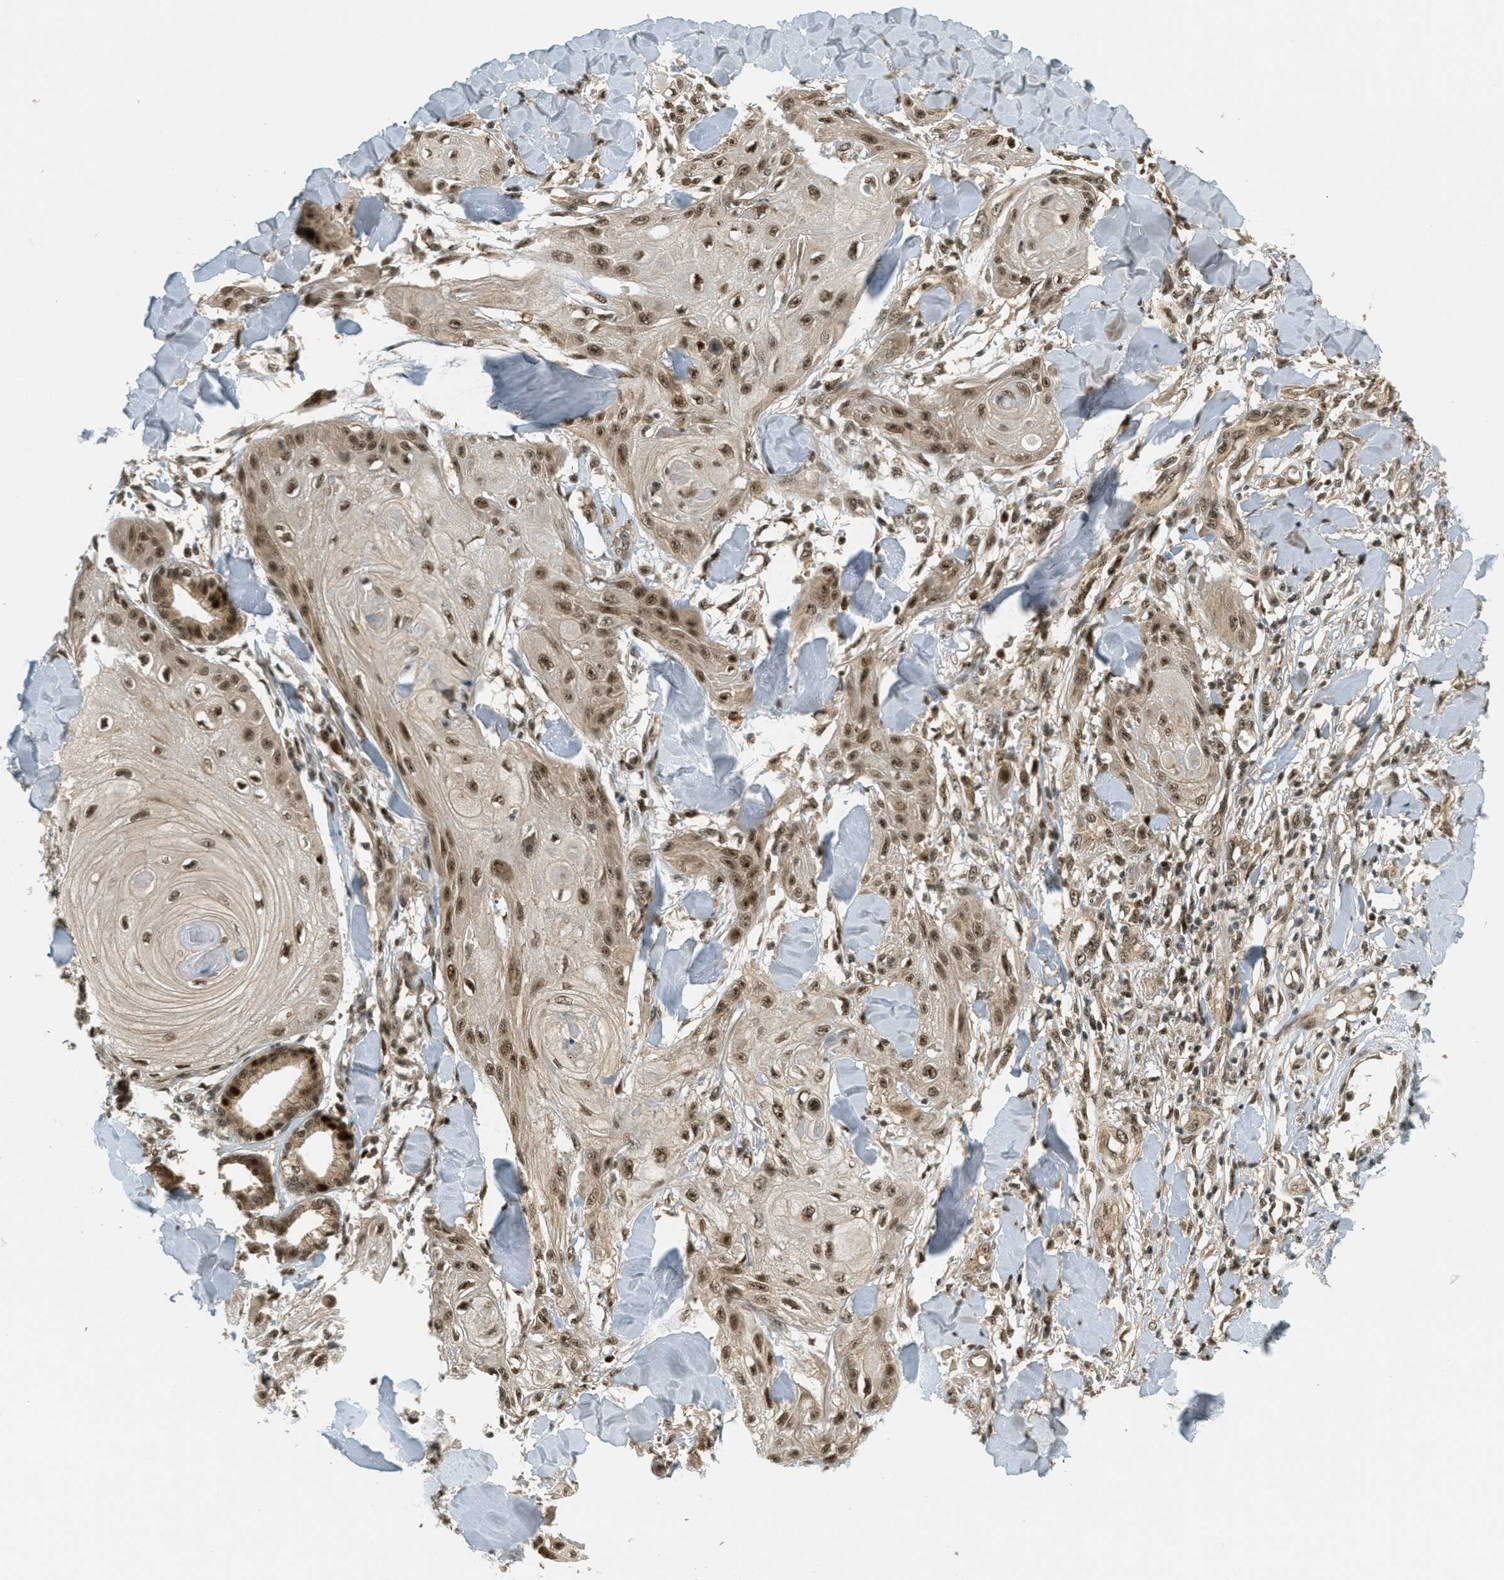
{"staining": {"intensity": "moderate", "quantity": ">75%", "location": "nuclear"}, "tissue": "skin cancer", "cell_type": "Tumor cells", "image_type": "cancer", "snomed": [{"axis": "morphology", "description": "Squamous cell carcinoma, NOS"}, {"axis": "topography", "description": "Skin"}], "caption": "Immunohistochemistry image of neoplastic tissue: squamous cell carcinoma (skin) stained using immunohistochemistry demonstrates medium levels of moderate protein expression localized specifically in the nuclear of tumor cells, appearing as a nuclear brown color.", "gene": "FOXM1", "patient": {"sex": "male", "age": 74}}